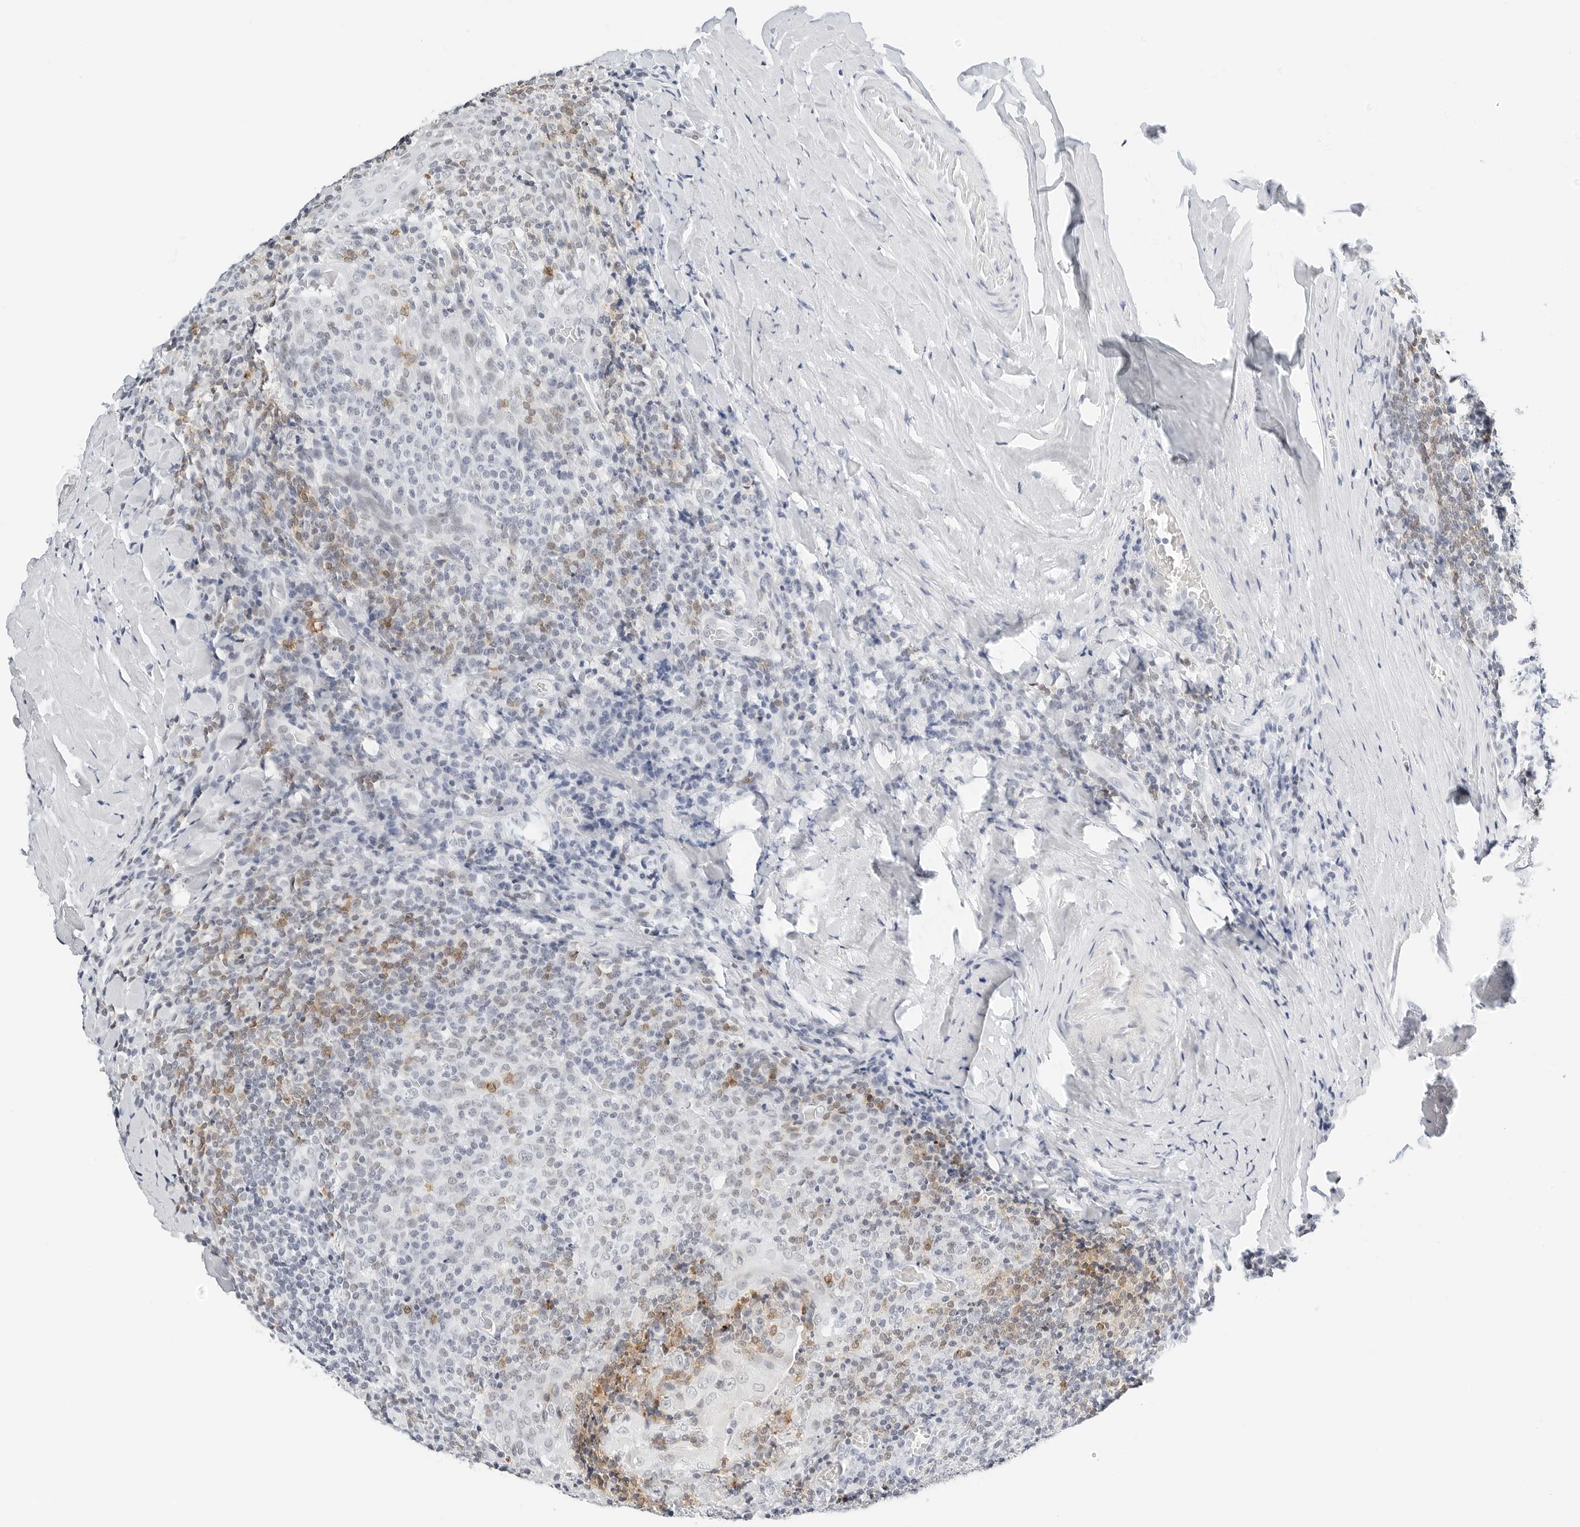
{"staining": {"intensity": "weak", "quantity": "25%-75%", "location": "cytoplasmic/membranous"}, "tissue": "tonsil", "cell_type": "Germinal center cells", "image_type": "normal", "snomed": [{"axis": "morphology", "description": "Normal tissue, NOS"}, {"axis": "topography", "description": "Tonsil"}], "caption": "This is a histology image of immunohistochemistry (IHC) staining of benign tonsil, which shows weak expression in the cytoplasmic/membranous of germinal center cells.", "gene": "CD22", "patient": {"sex": "male", "age": 37}}